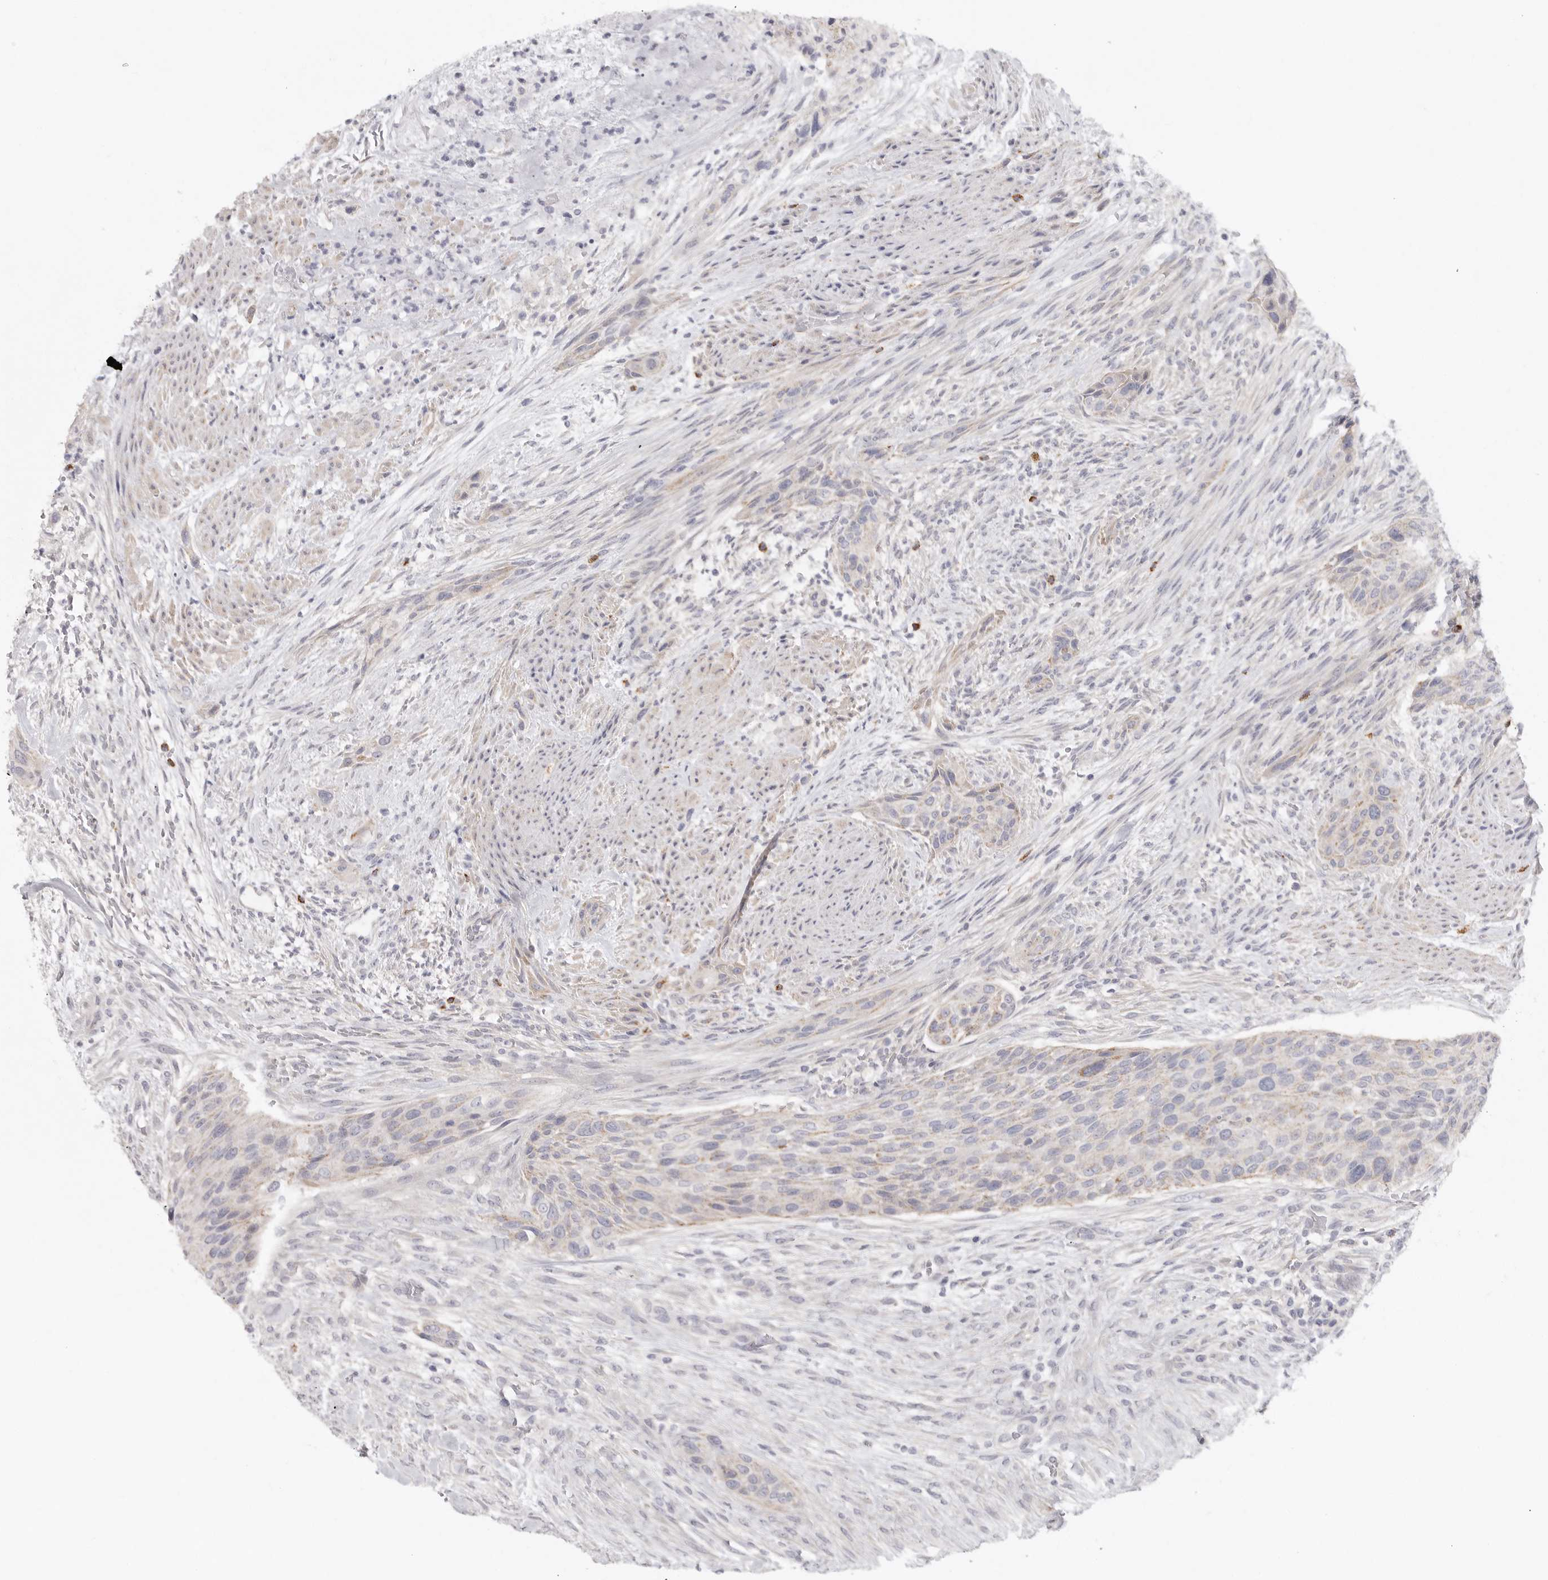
{"staining": {"intensity": "negative", "quantity": "none", "location": "none"}, "tissue": "urothelial cancer", "cell_type": "Tumor cells", "image_type": "cancer", "snomed": [{"axis": "morphology", "description": "Urothelial carcinoma, High grade"}, {"axis": "topography", "description": "Urinary bladder"}], "caption": "High power microscopy micrograph of an IHC micrograph of urothelial carcinoma (high-grade), revealing no significant staining in tumor cells.", "gene": "ELP3", "patient": {"sex": "male", "age": 35}}